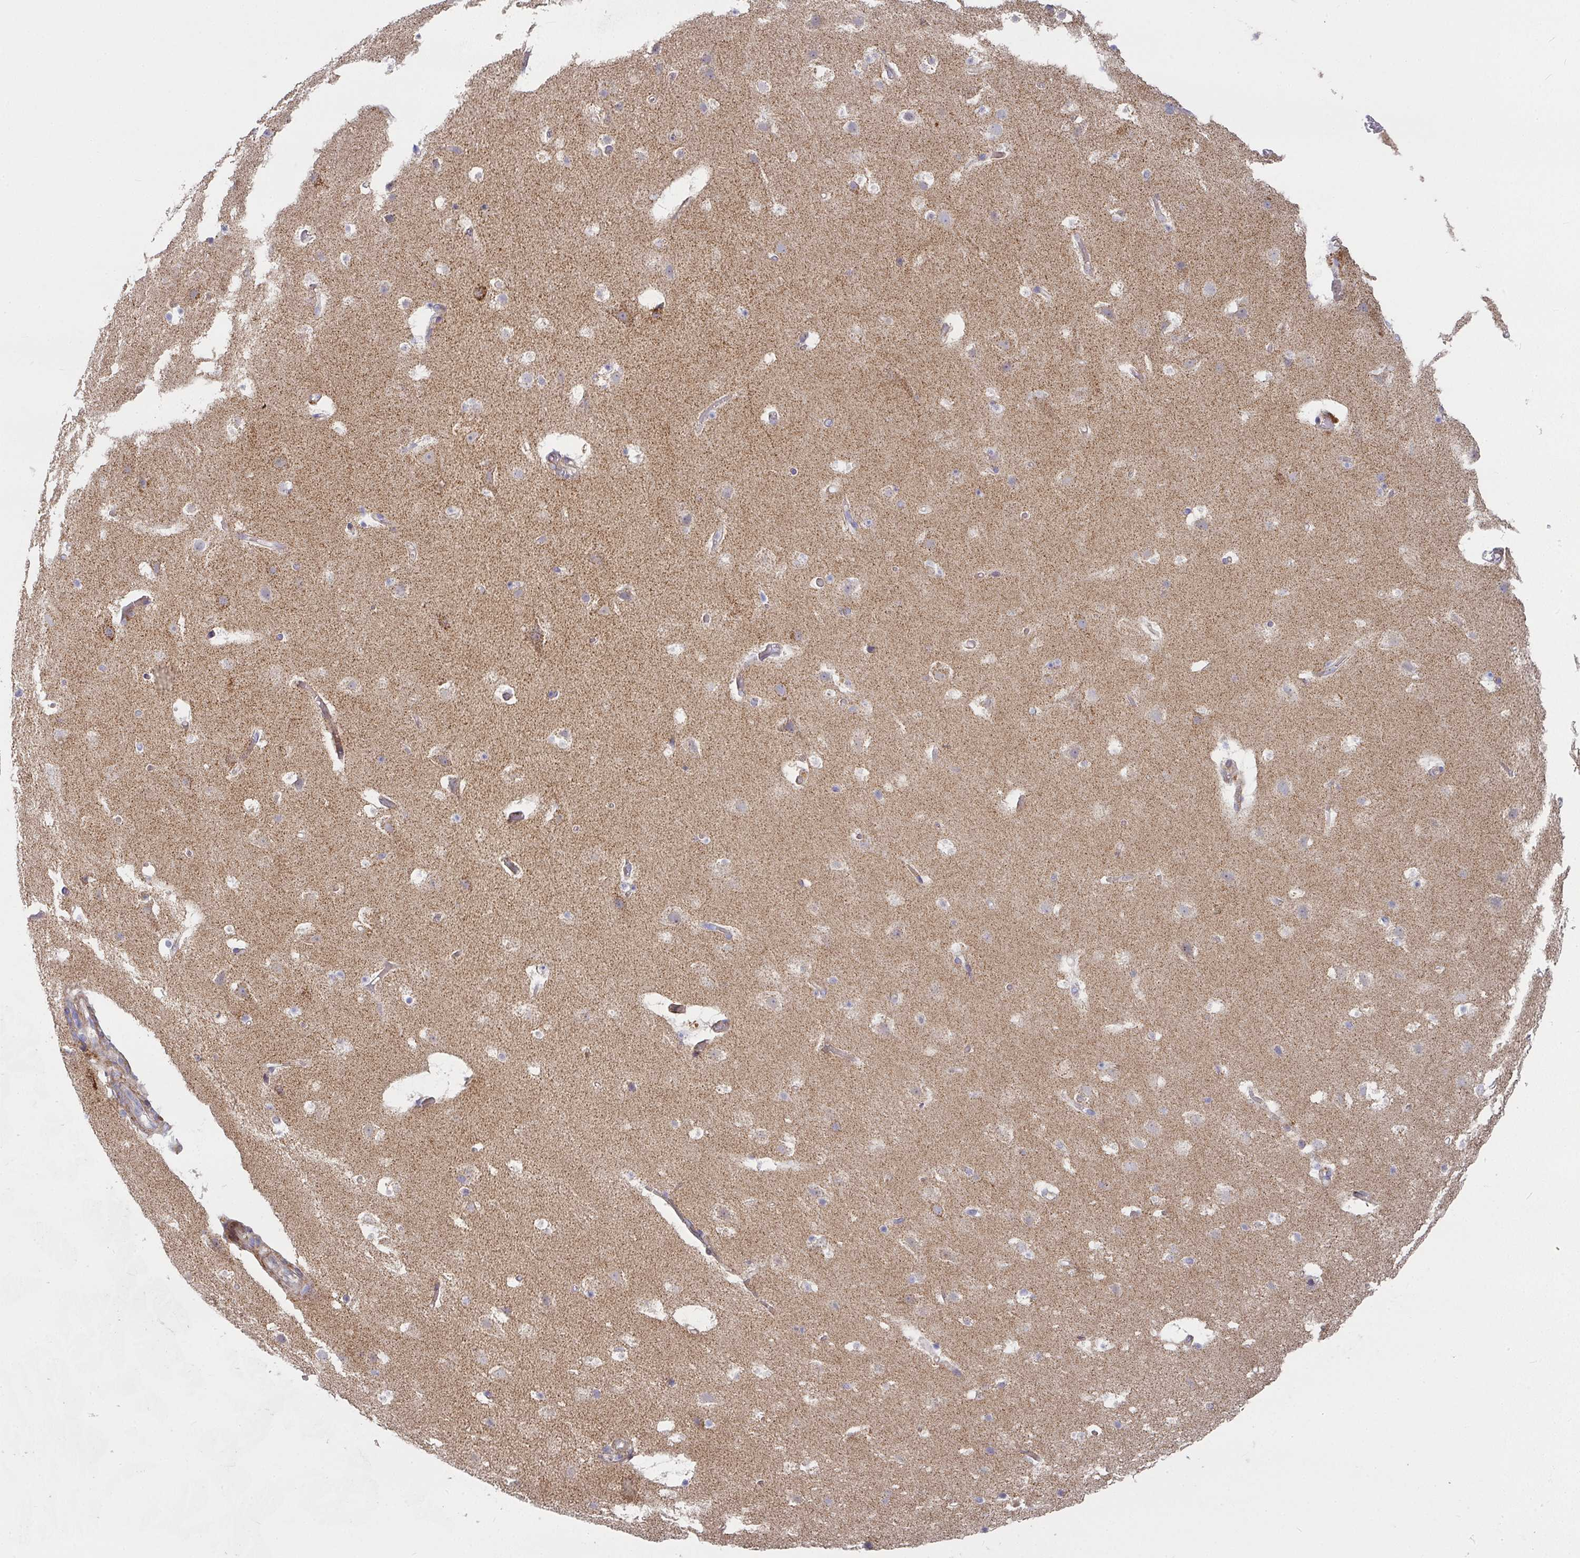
{"staining": {"intensity": "weak", "quantity": "25%-75%", "location": "cytoplasmic/membranous"}, "tissue": "cerebral cortex", "cell_type": "Endothelial cells", "image_type": "normal", "snomed": [{"axis": "morphology", "description": "Normal tissue, NOS"}, {"axis": "topography", "description": "Cerebral cortex"}], "caption": "Immunohistochemistry (IHC) of normal cerebral cortex demonstrates low levels of weak cytoplasmic/membranous positivity in approximately 25%-75% of endothelial cells. (IHC, brightfield microscopy, high magnification).", "gene": "RHEBL1", "patient": {"sex": "female", "age": 42}}